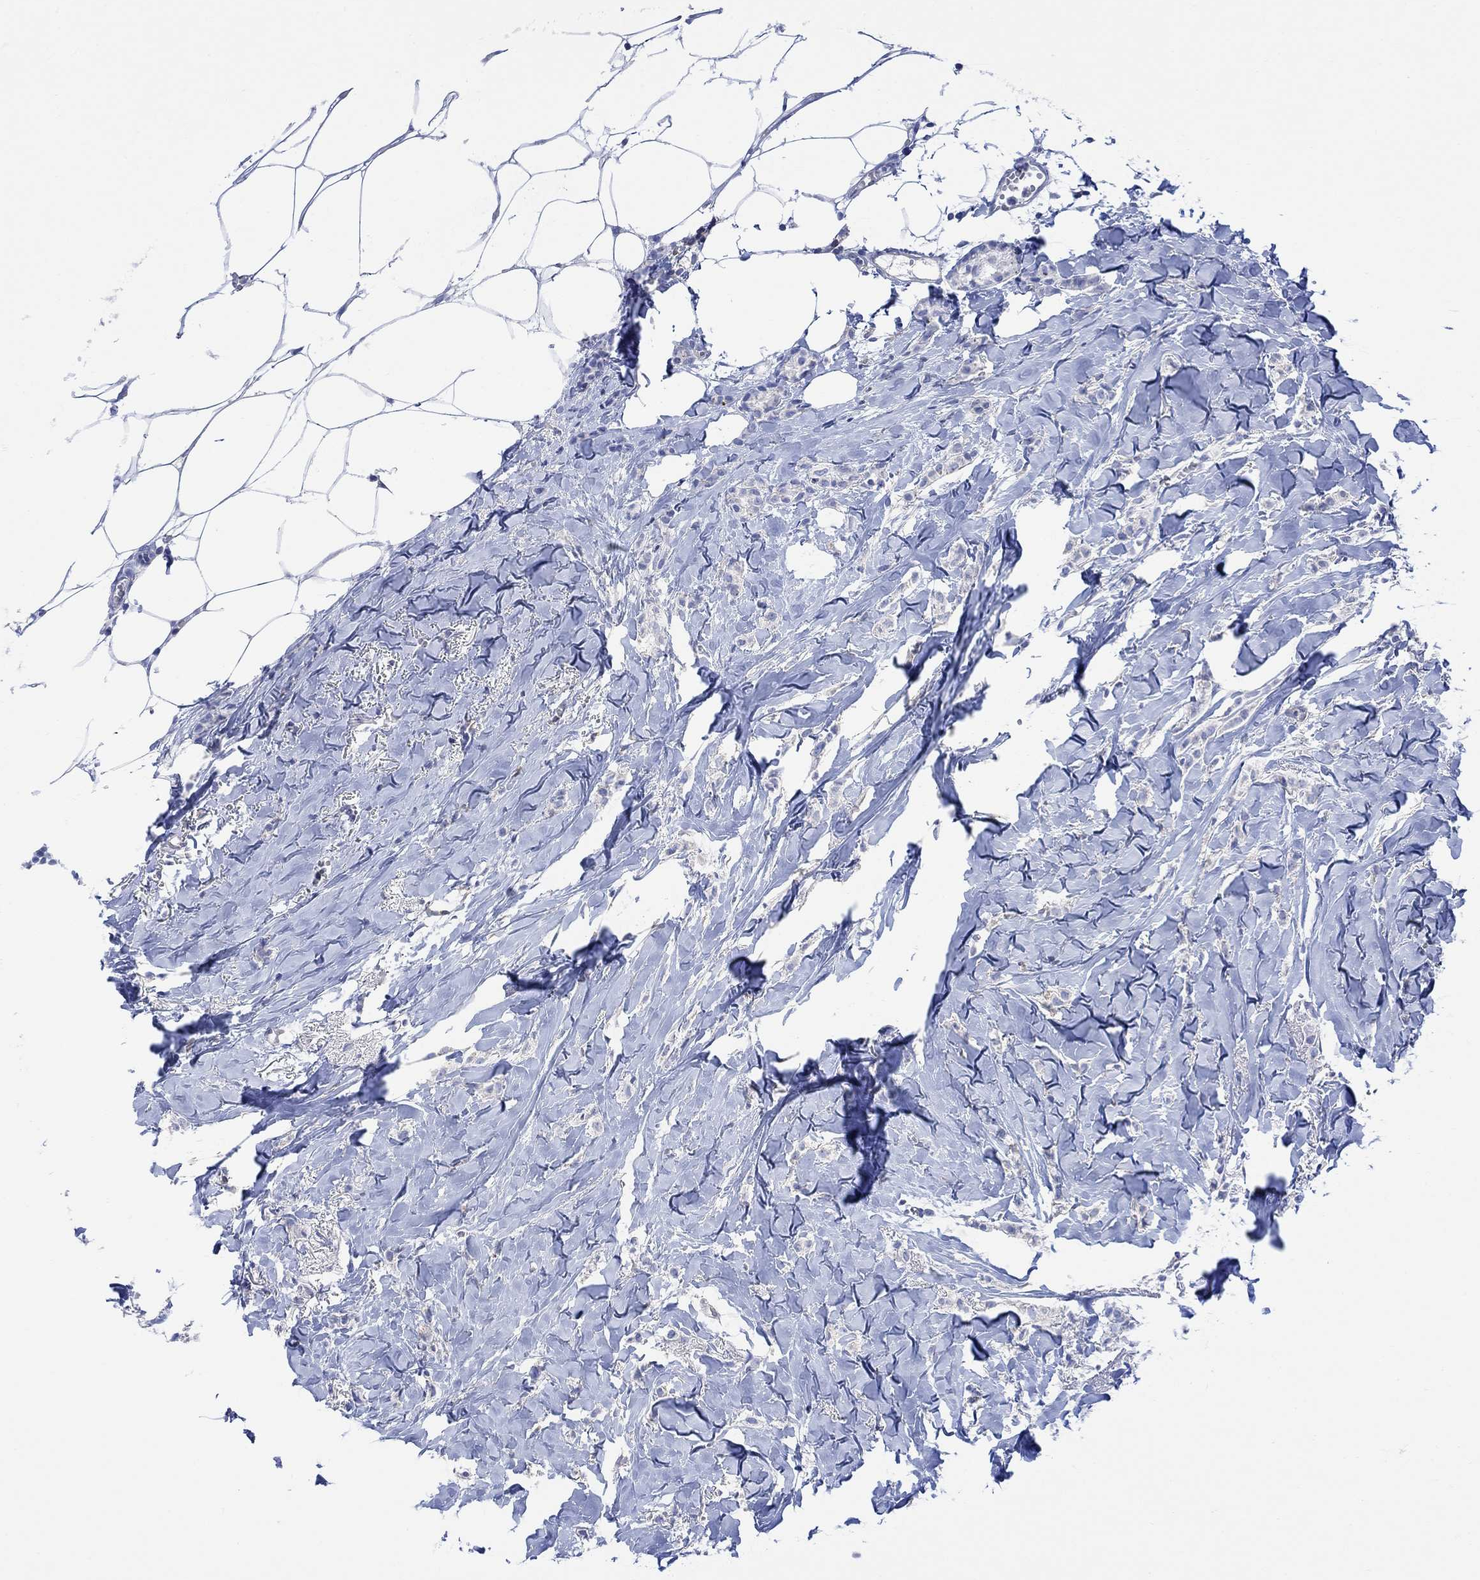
{"staining": {"intensity": "negative", "quantity": "none", "location": "none"}, "tissue": "breast cancer", "cell_type": "Tumor cells", "image_type": "cancer", "snomed": [{"axis": "morphology", "description": "Duct carcinoma"}, {"axis": "topography", "description": "Breast"}], "caption": "Tumor cells are negative for protein expression in human breast cancer (intraductal carcinoma).", "gene": "GBP5", "patient": {"sex": "female", "age": 85}}